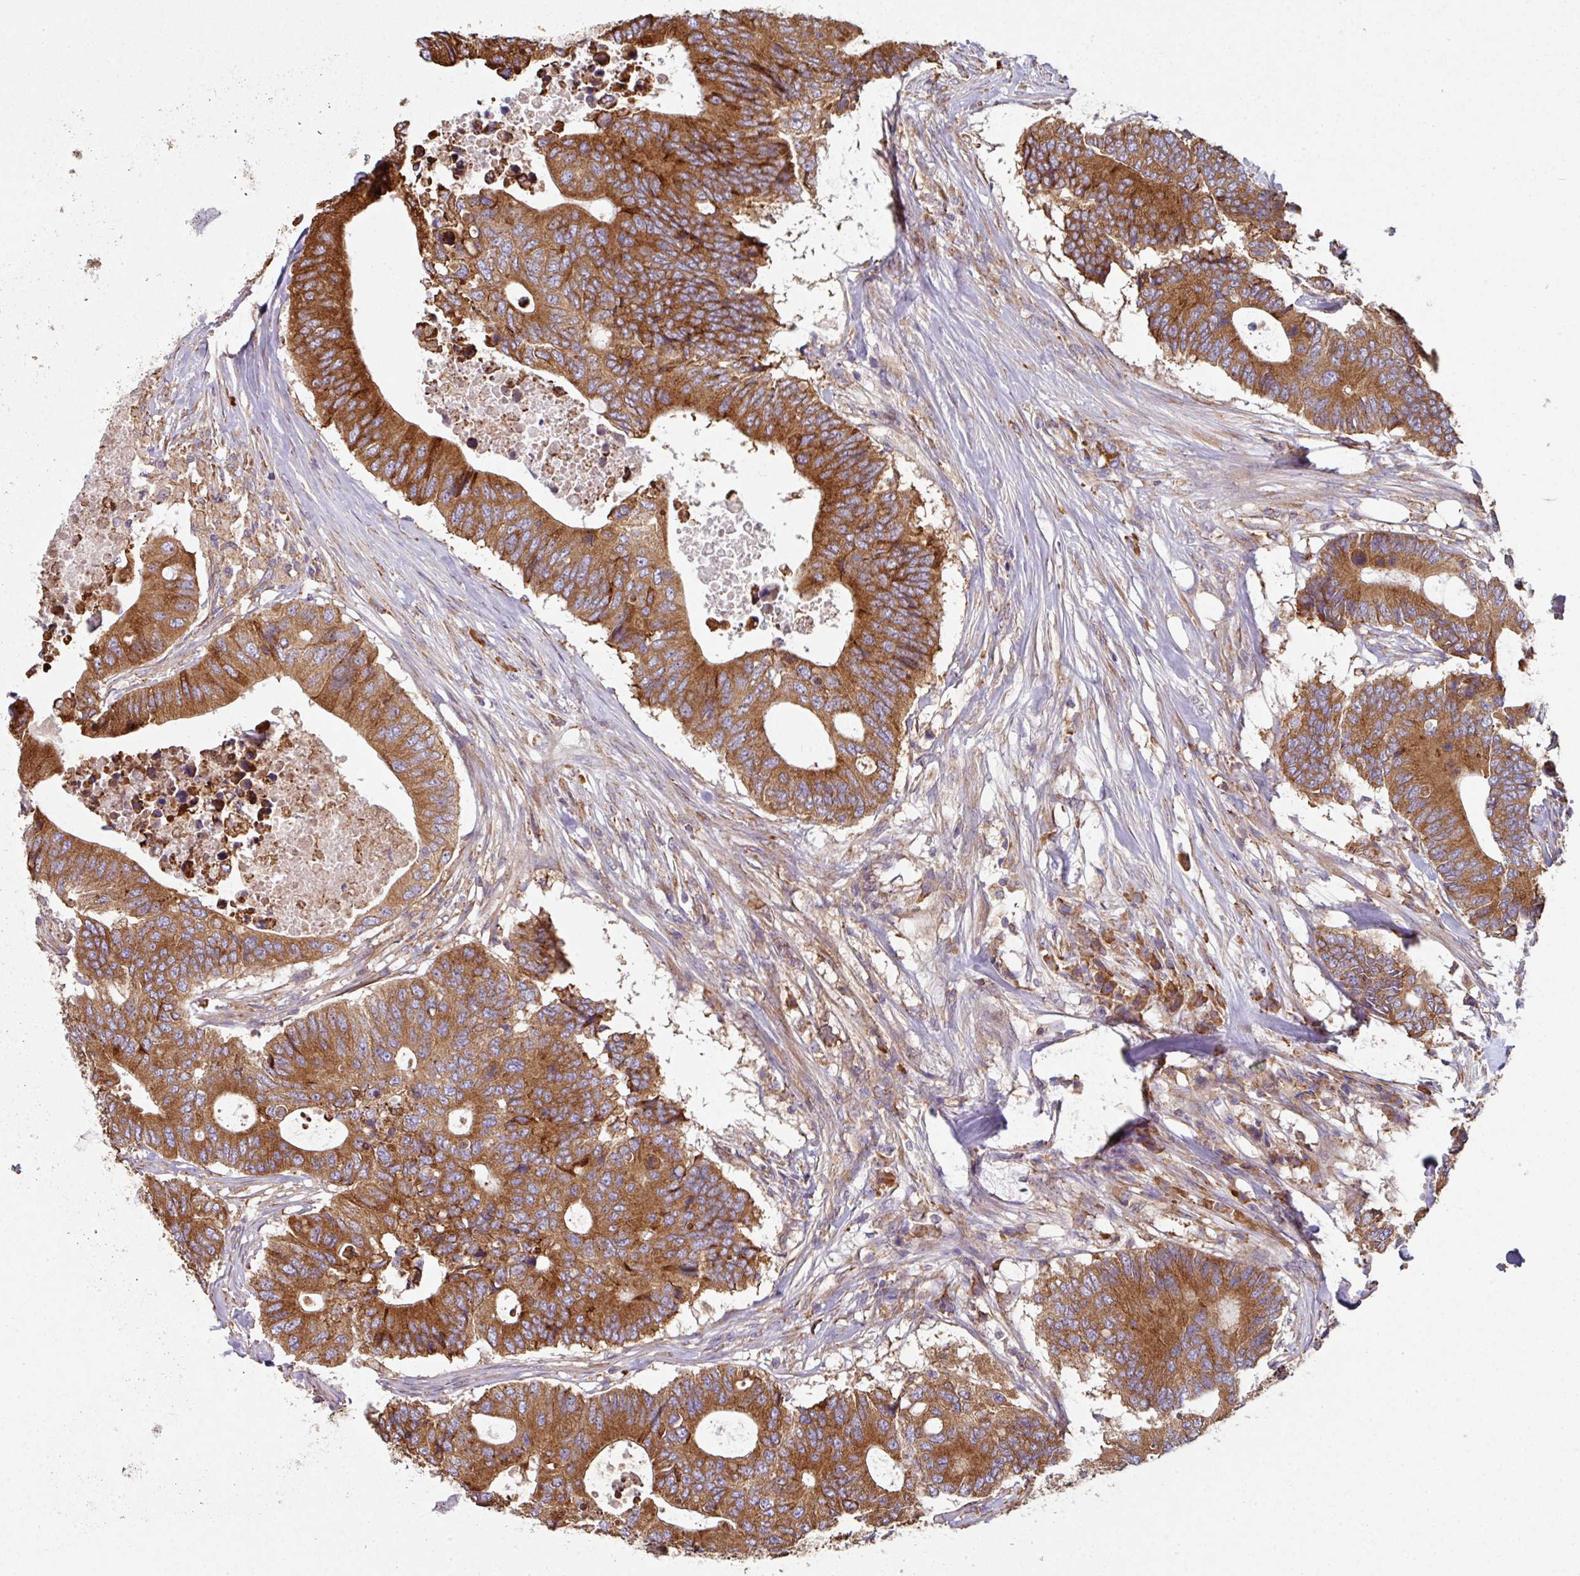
{"staining": {"intensity": "strong", "quantity": ">75%", "location": "cytoplasmic/membranous"}, "tissue": "colorectal cancer", "cell_type": "Tumor cells", "image_type": "cancer", "snomed": [{"axis": "morphology", "description": "Adenocarcinoma, NOS"}, {"axis": "topography", "description": "Colon"}], "caption": "Strong cytoplasmic/membranous expression is seen in about >75% of tumor cells in colorectal cancer.", "gene": "FAT4", "patient": {"sex": "male", "age": 71}}